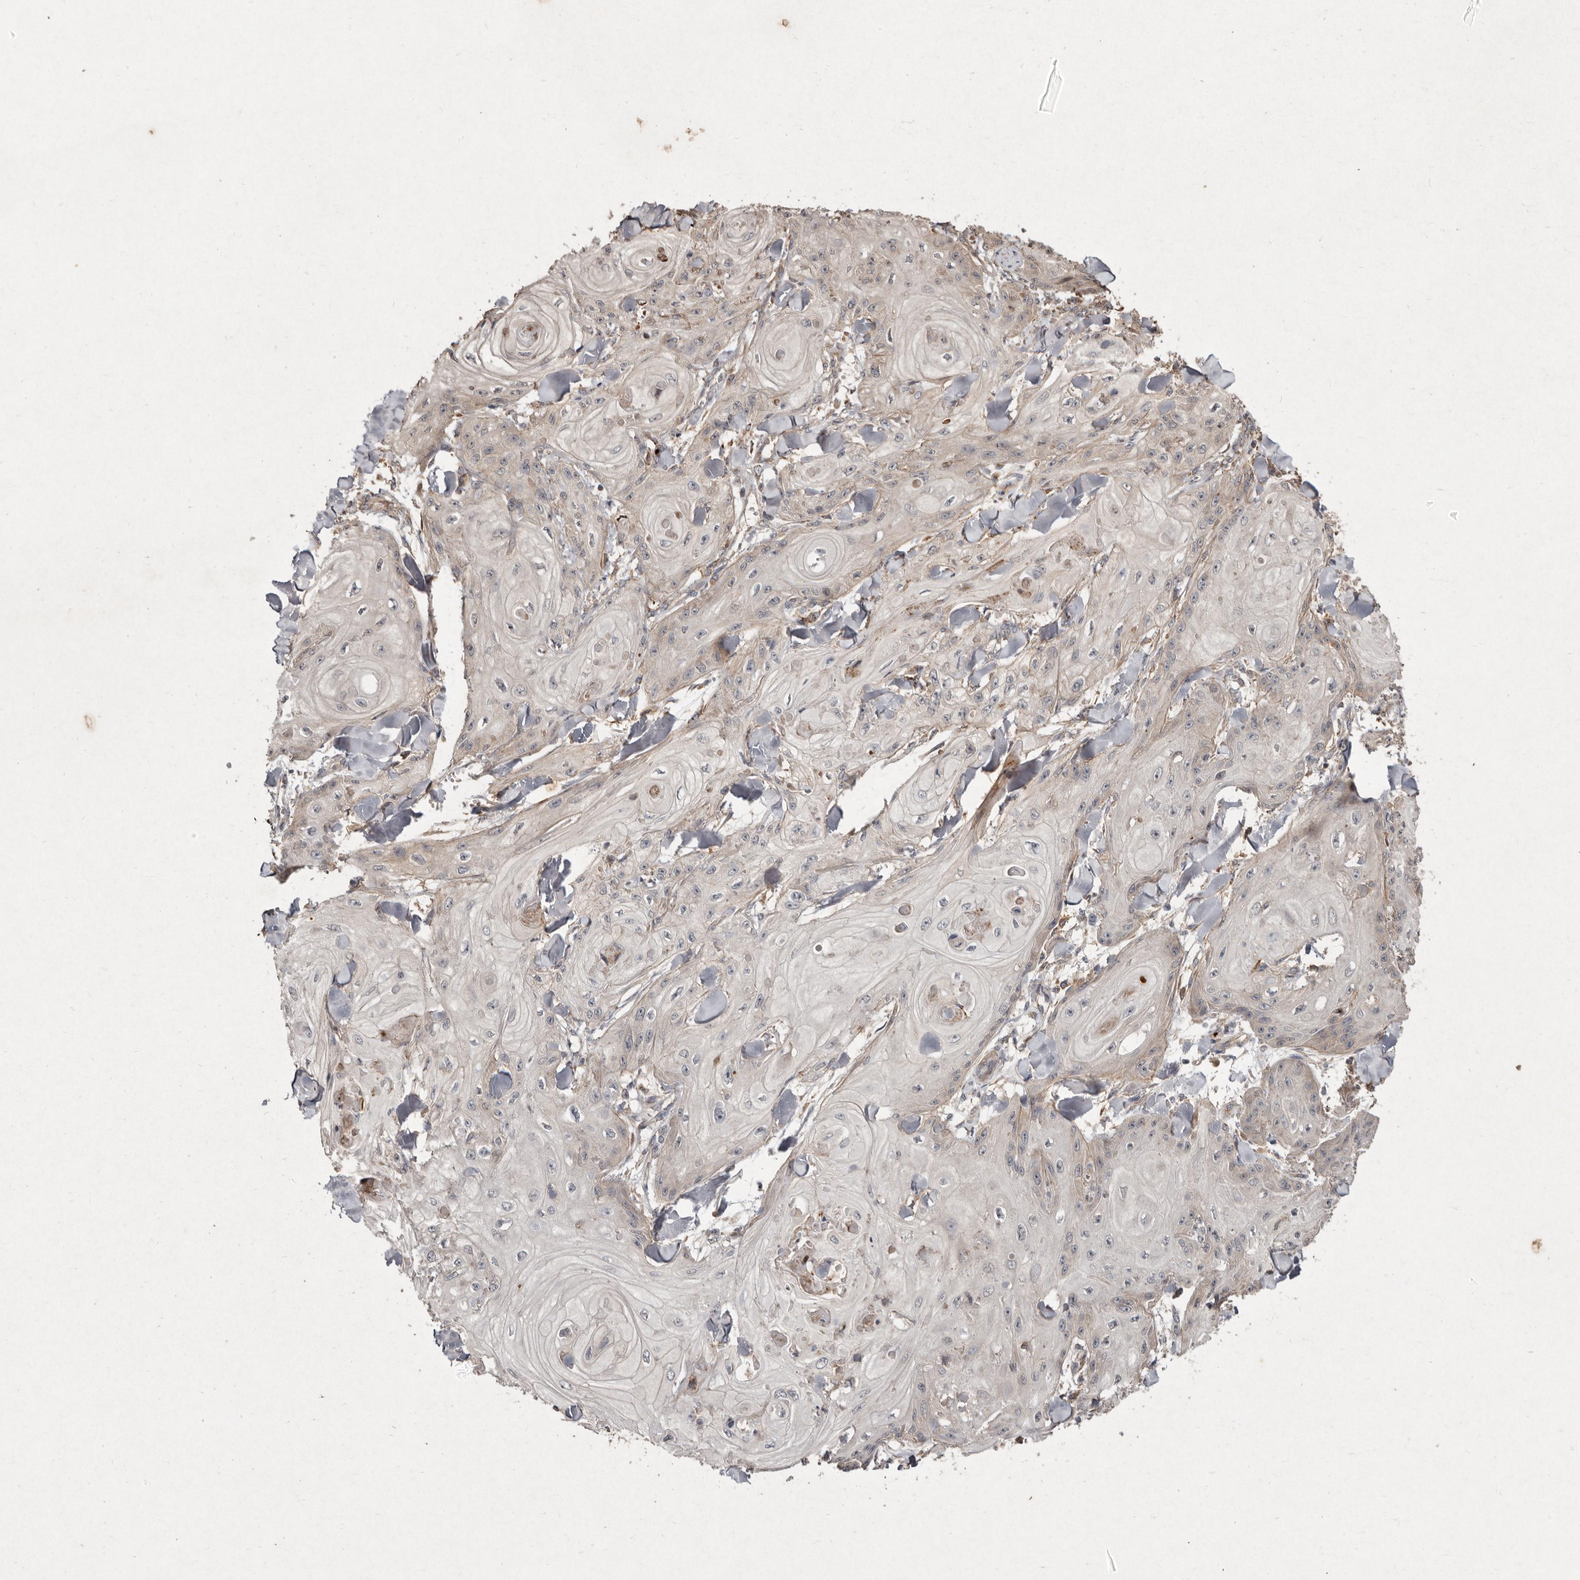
{"staining": {"intensity": "weak", "quantity": "<25%", "location": "cytoplasmic/membranous"}, "tissue": "skin cancer", "cell_type": "Tumor cells", "image_type": "cancer", "snomed": [{"axis": "morphology", "description": "Squamous cell carcinoma, NOS"}, {"axis": "topography", "description": "Skin"}], "caption": "This histopathology image is of skin cancer stained with immunohistochemistry (IHC) to label a protein in brown with the nuclei are counter-stained blue. There is no positivity in tumor cells. The staining was performed using DAB to visualize the protein expression in brown, while the nuclei were stained in blue with hematoxylin (Magnification: 20x).", "gene": "SEMA3A", "patient": {"sex": "male", "age": 74}}